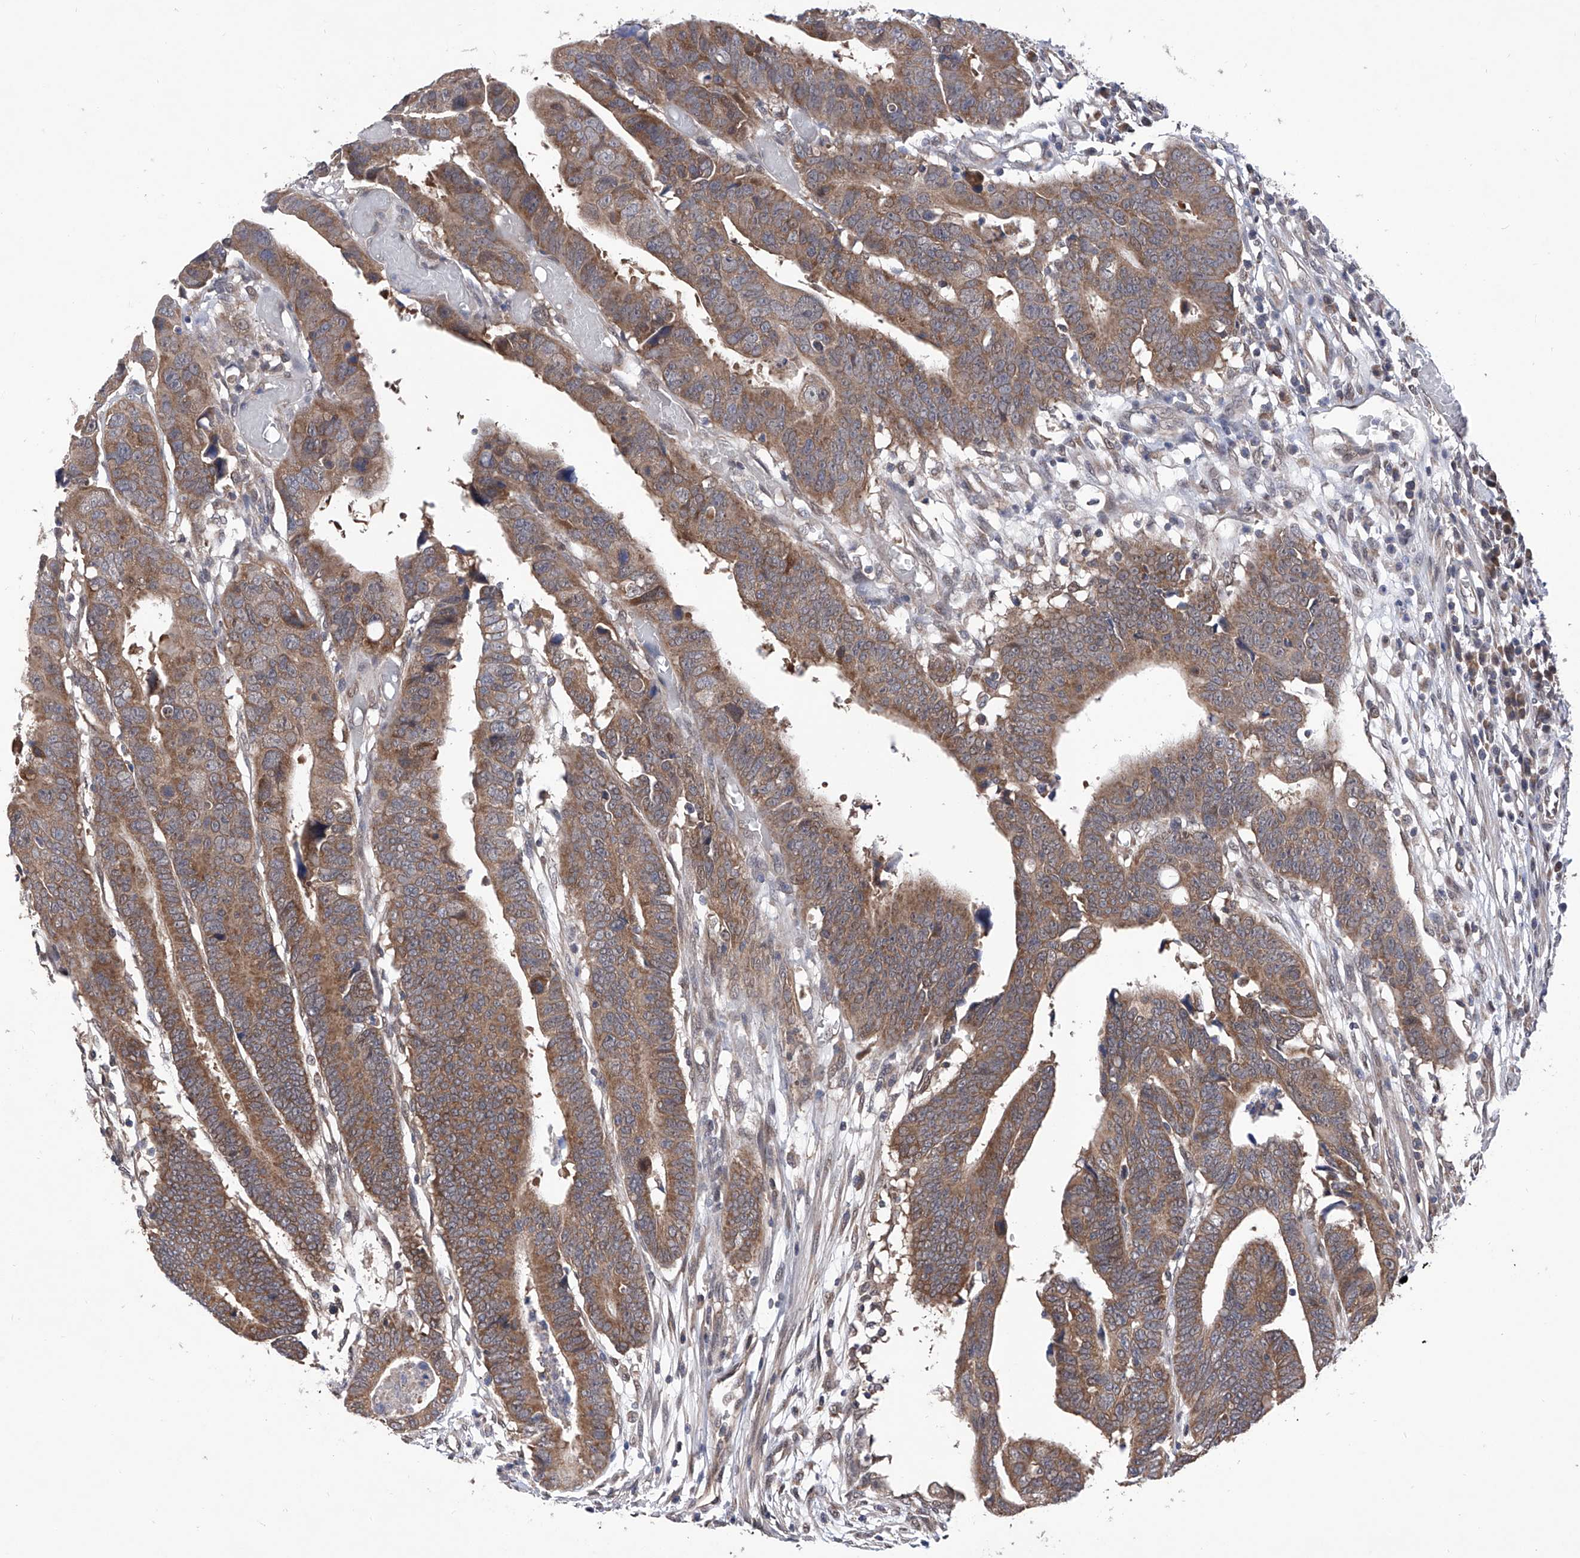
{"staining": {"intensity": "moderate", "quantity": ">75%", "location": "cytoplasmic/membranous"}, "tissue": "colorectal cancer", "cell_type": "Tumor cells", "image_type": "cancer", "snomed": [{"axis": "morphology", "description": "Adenocarcinoma, NOS"}, {"axis": "topography", "description": "Rectum"}], "caption": "Colorectal adenocarcinoma was stained to show a protein in brown. There is medium levels of moderate cytoplasmic/membranous expression in about >75% of tumor cells. The staining is performed using DAB (3,3'-diaminobenzidine) brown chromogen to label protein expression. The nuclei are counter-stained blue using hematoxylin.", "gene": "USP45", "patient": {"sex": "female", "age": 65}}